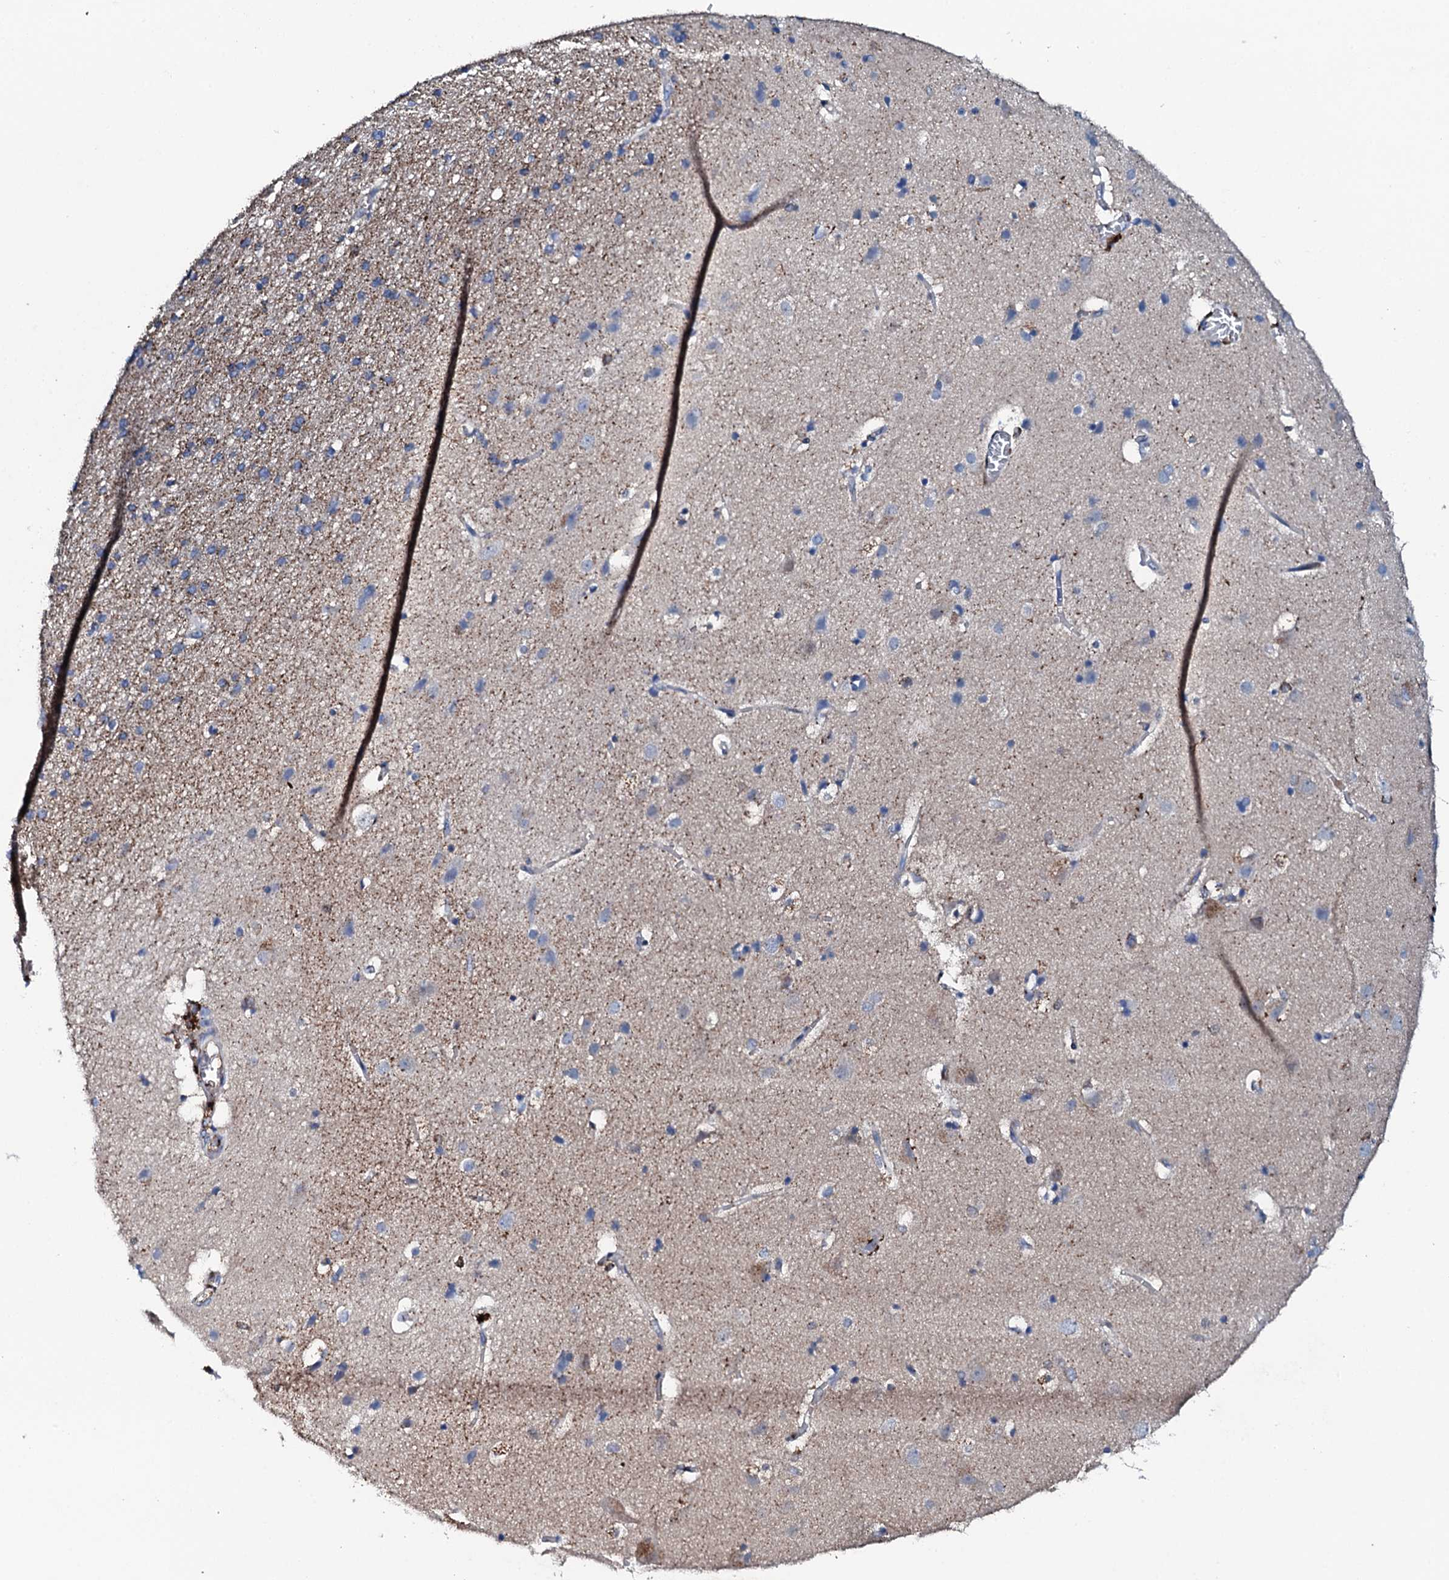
{"staining": {"intensity": "negative", "quantity": "none", "location": "none"}, "tissue": "cerebral cortex", "cell_type": "Endothelial cells", "image_type": "normal", "snomed": [{"axis": "morphology", "description": "Normal tissue, NOS"}, {"axis": "topography", "description": "Cerebral cortex"}], "caption": "Protein analysis of normal cerebral cortex displays no significant positivity in endothelial cells.", "gene": "MS4A4E", "patient": {"sex": "male", "age": 54}}